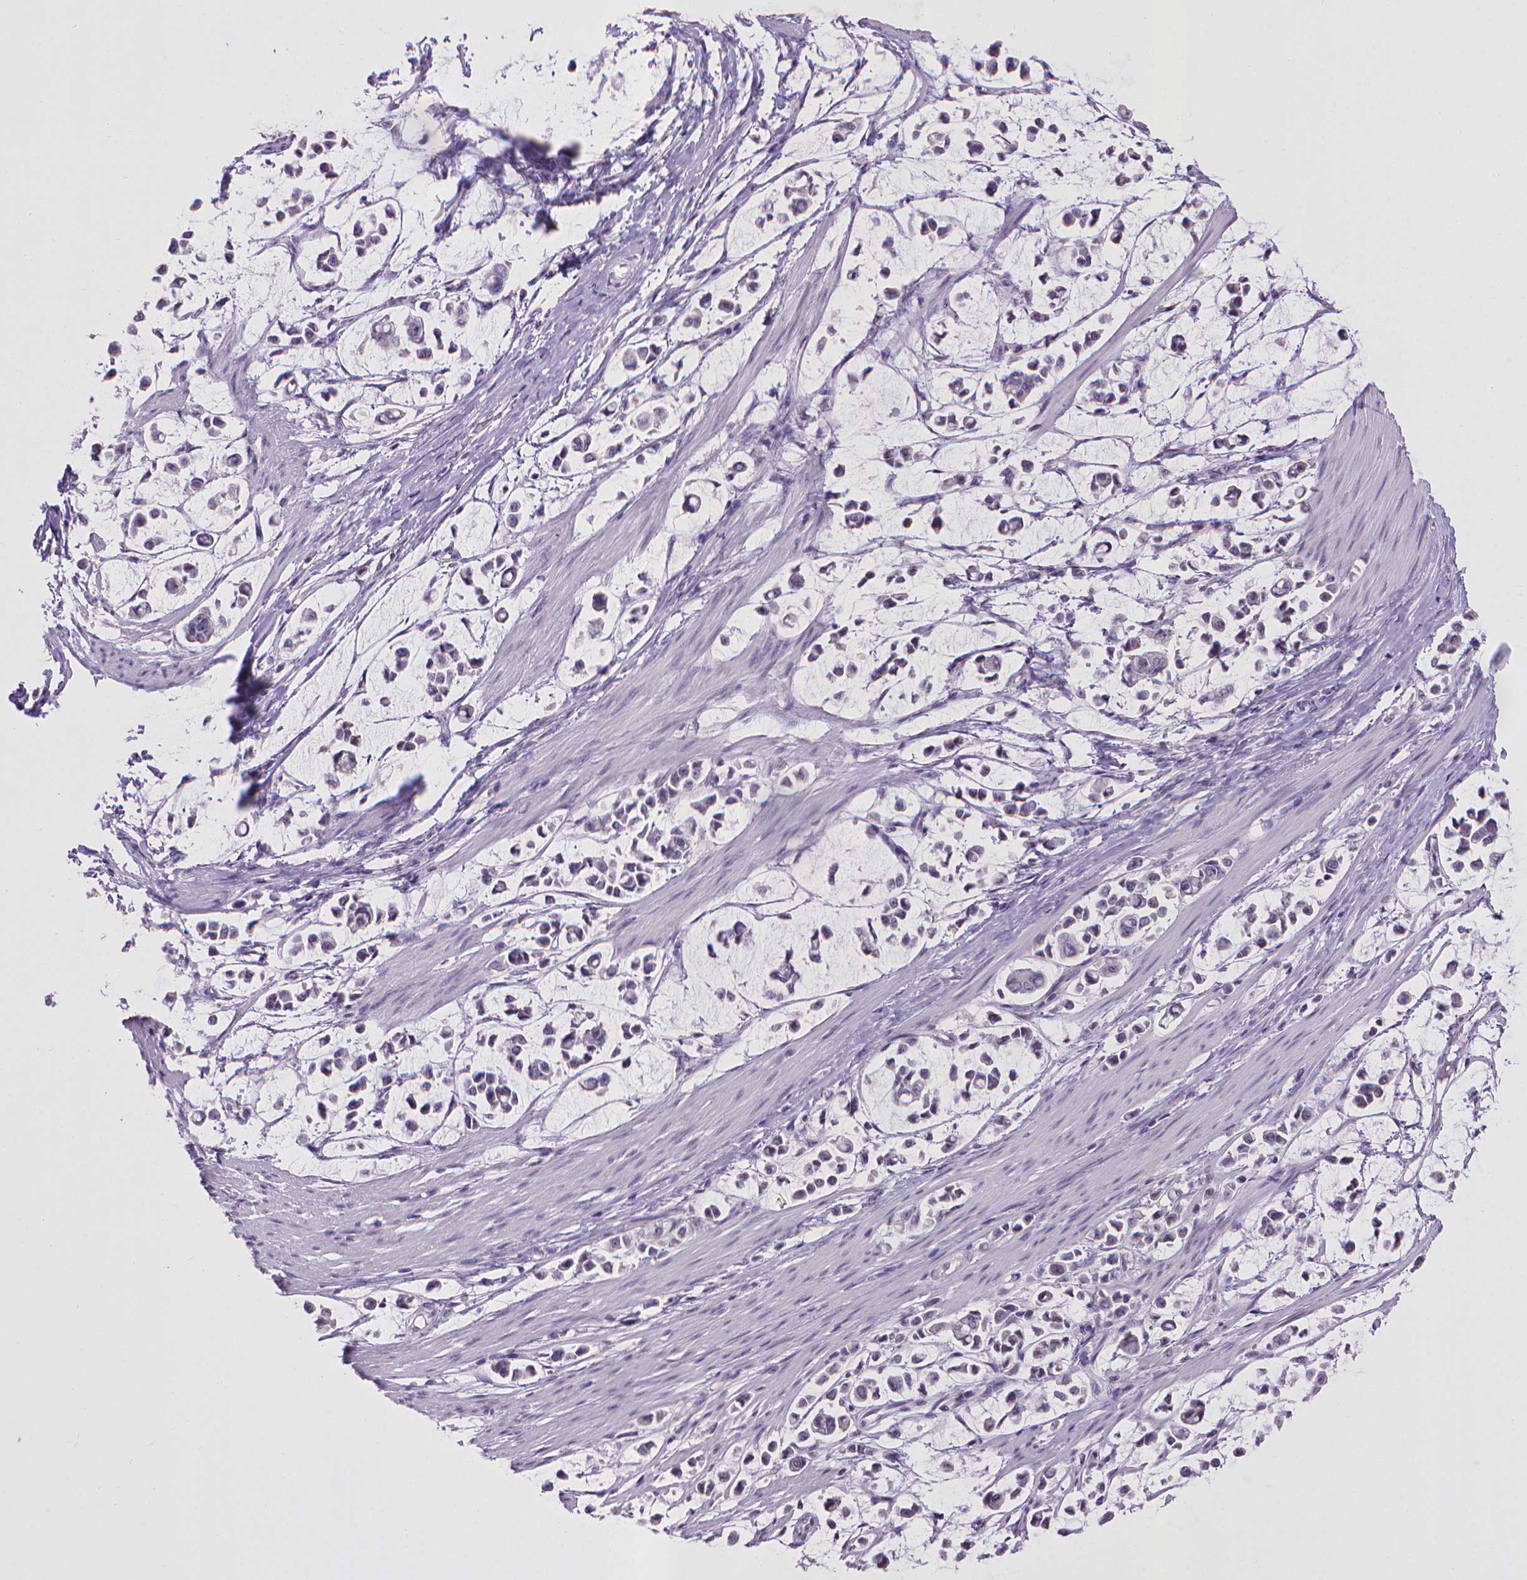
{"staining": {"intensity": "negative", "quantity": "none", "location": "none"}, "tissue": "stomach cancer", "cell_type": "Tumor cells", "image_type": "cancer", "snomed": [{"axis": "morphology", "description": "Adenocarcinoma, NOS"}, {"axis": "topography", "description": "Stomach"}], "caption": "A micrograph of stomach cancer (adenocarcinoma) stained for a protein shows no brown staining in tumor cells.", "gene": "KMO", "patient": {"sex": "male", "age": 82}}